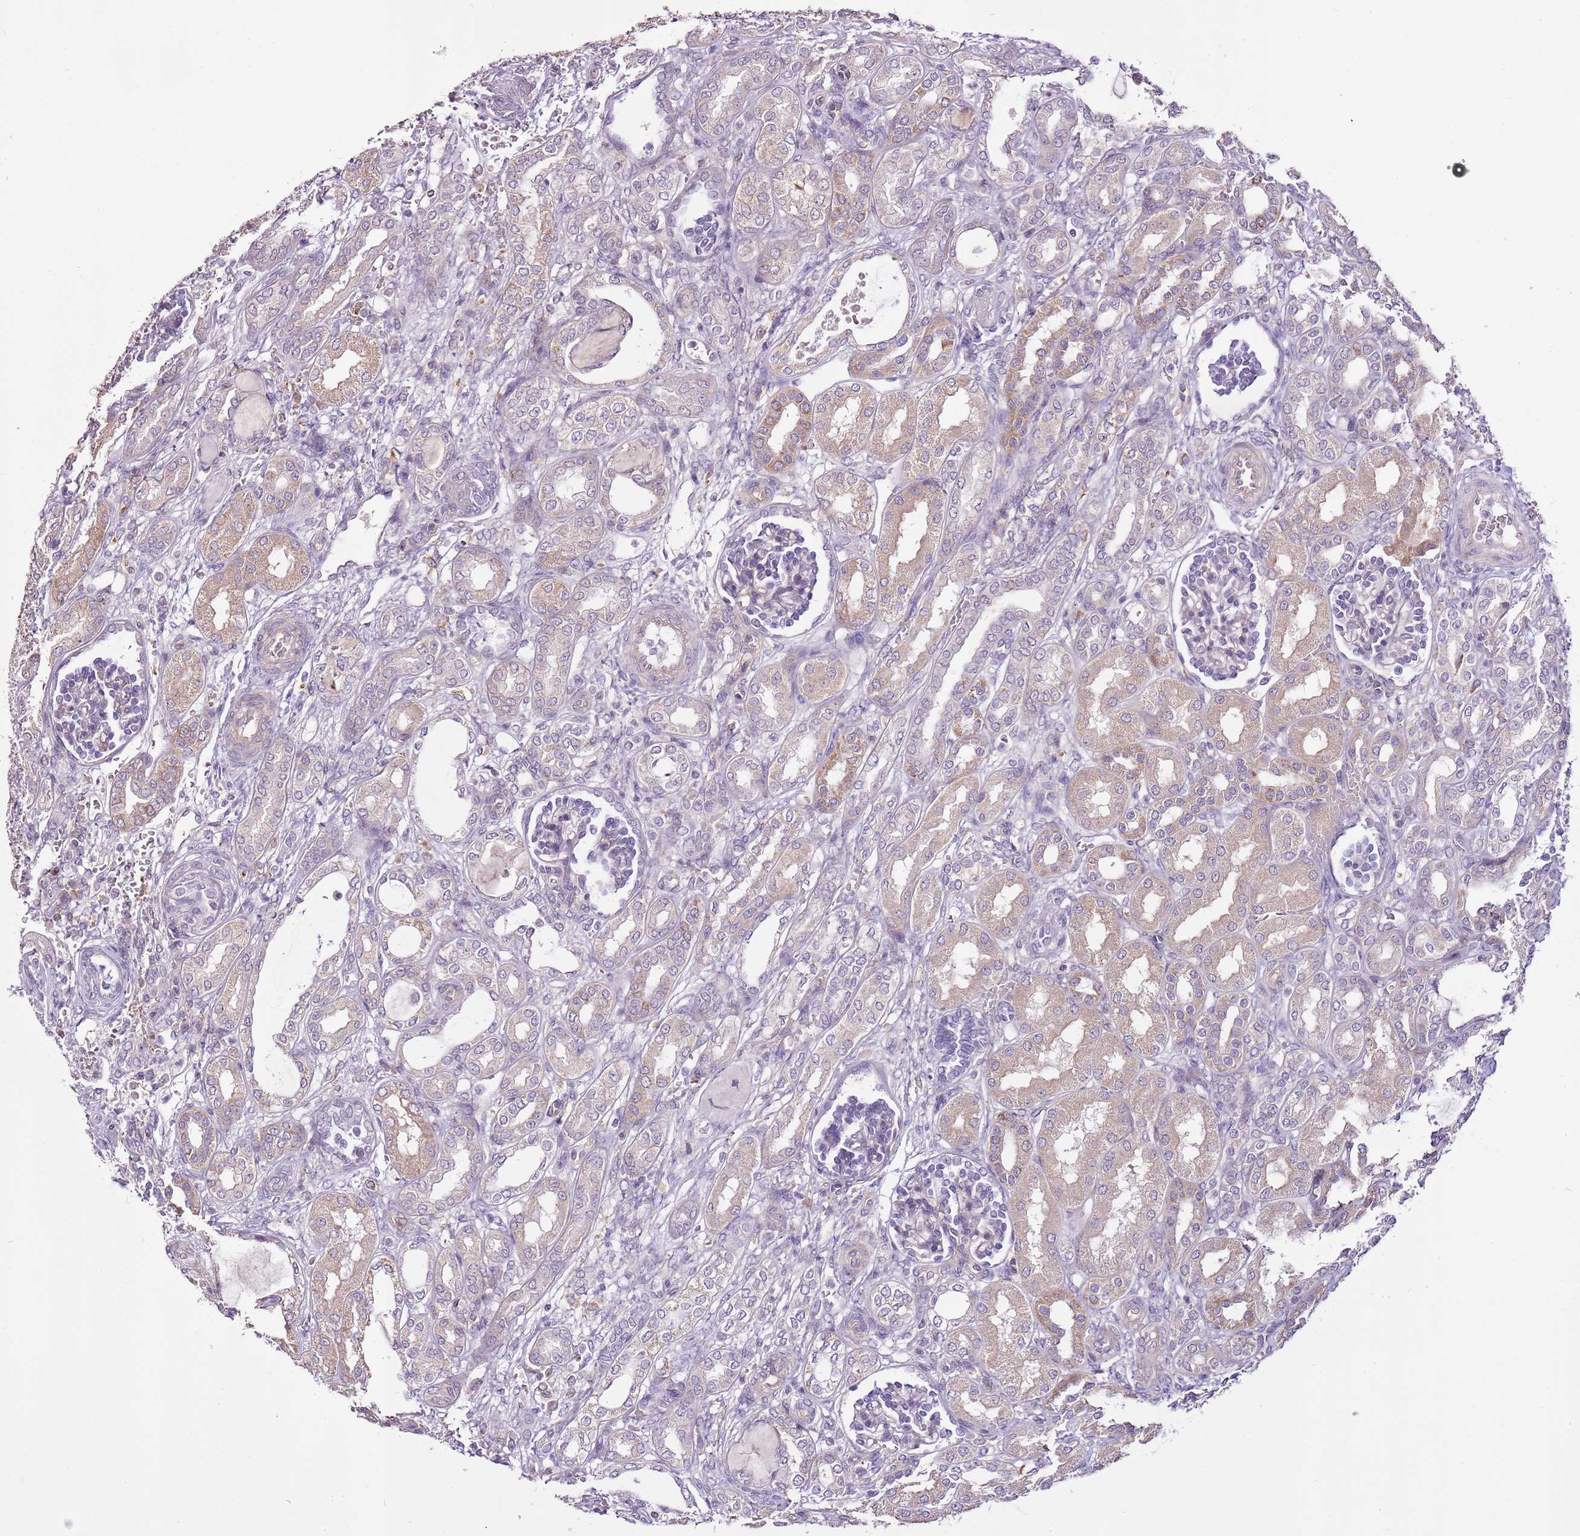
{"staining": {"intensity": "negative", "quantity": "none", "location": "none"}, "tissue": "kidney", "cell_type": "Cells in glomeruli", "image_type": "normal", "snomed": [{"axis": "morphology", "description": "Normal tissue, NOS"}, {"axis": "morphology", "description": "Neoplasm, malignant, NOS"}, {"axis": "topography", "description": "Kidney"}], "caption": "Immunohistochemical staining of normal human kidney shows no significant expression in cells in glomeruli.", "gene": "CMKLR1", "patient": {"sex": "female", "age": 1}}